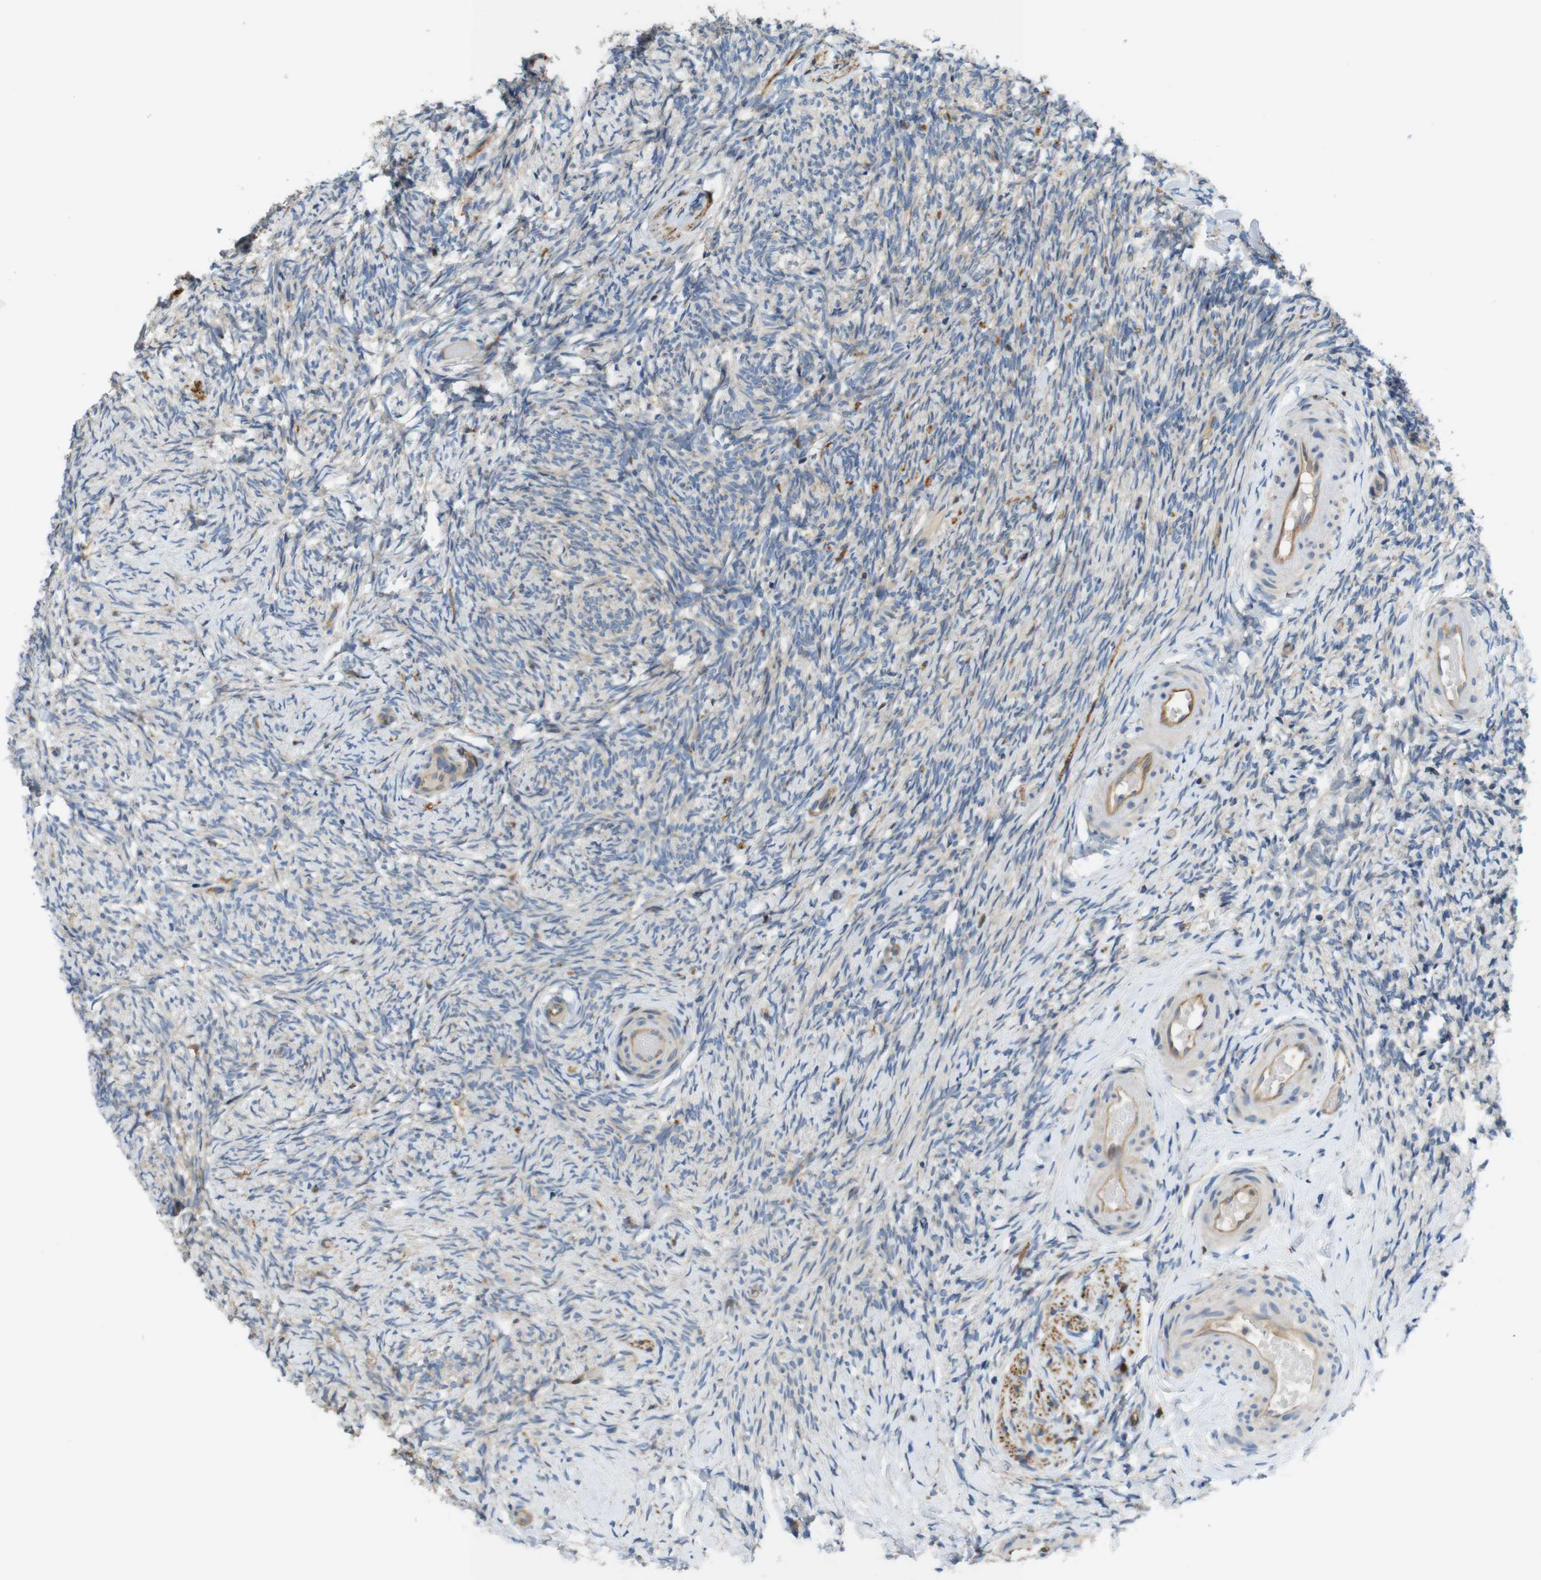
{"staining": {"intensity": "negative", "quantity": "none", "location": "none"}, "tissue": "ovary", "cell_type": "Ovarian stroma cells", "image_type": "normal", "snomed": [{"axis": "morphology", "description": "Normal tissue, NOS"}, {"axis": "topography", "description": "Ovary"}], "caption": "High magnification brightfield microscopy of normal ovary stained with DAB (3,3'-diaminobenzidine) (brown) and counterstained with hematoxylin (blue): ovarian stroma cells show no significant expression. (Stains: DAB immunohistochemistry (IHC) with hematoxylin counter stain, Microscopy: brightfield microscopy at high magnification).", "gene": "PCDH10", "patient": {"sex": "female", "age": 60}}